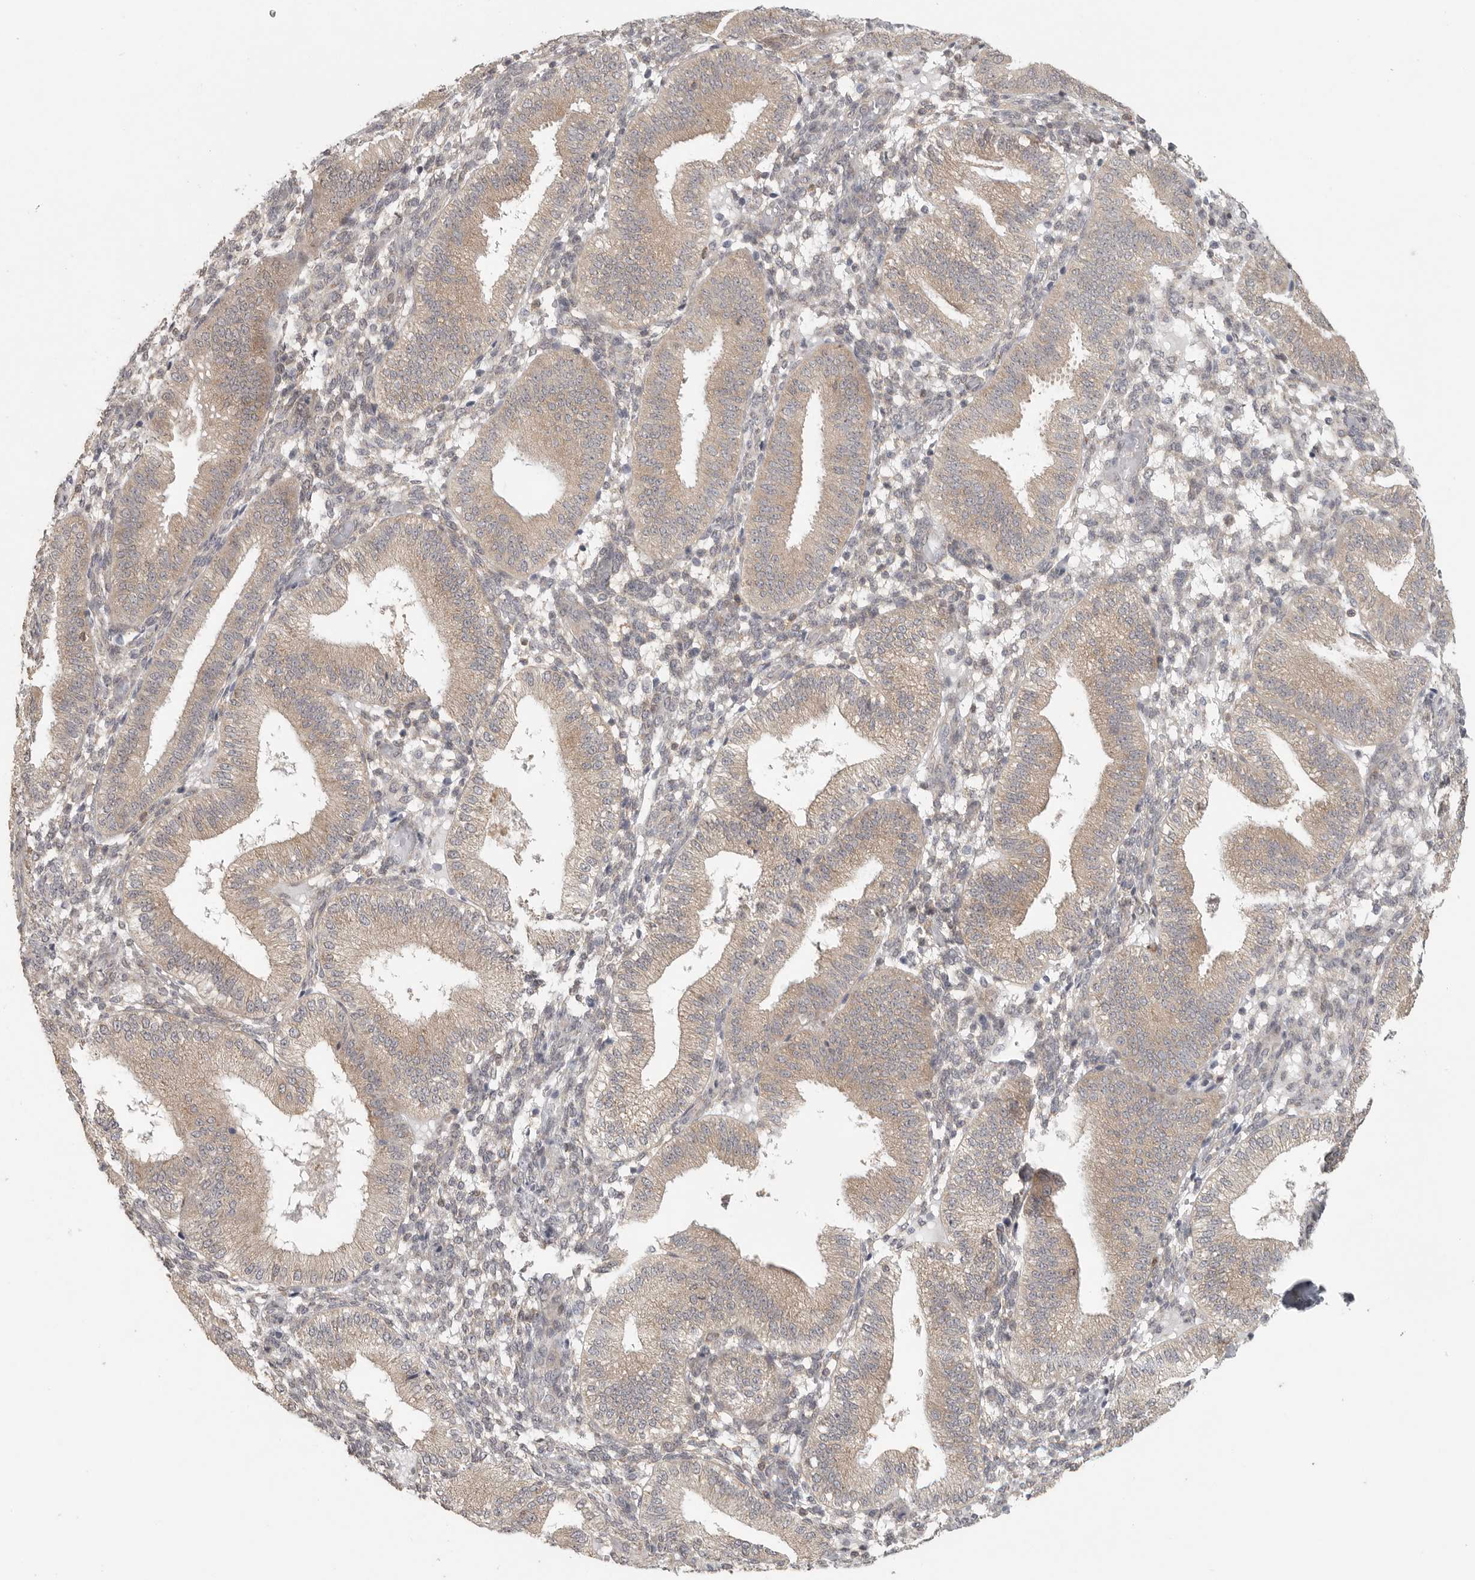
{"staining": {"intensity": "negative", "quantity": "none", "location": "none"}, "tissue": "endometrium", "cell_type": "Cells in endometrial stroma", "image_type": "normal", "snomed": [{"axis": "morphology", "description": "Normal tissue, NOS"}, {"axis": "topography", "description": "Endometrium"}], "caption": "Human endometrium stained for a protein using IHC demonstrates no expression in cells in endometrial stroma.", "gene": "HDAC6", "patient": {"sex": "female", "age": 39}}